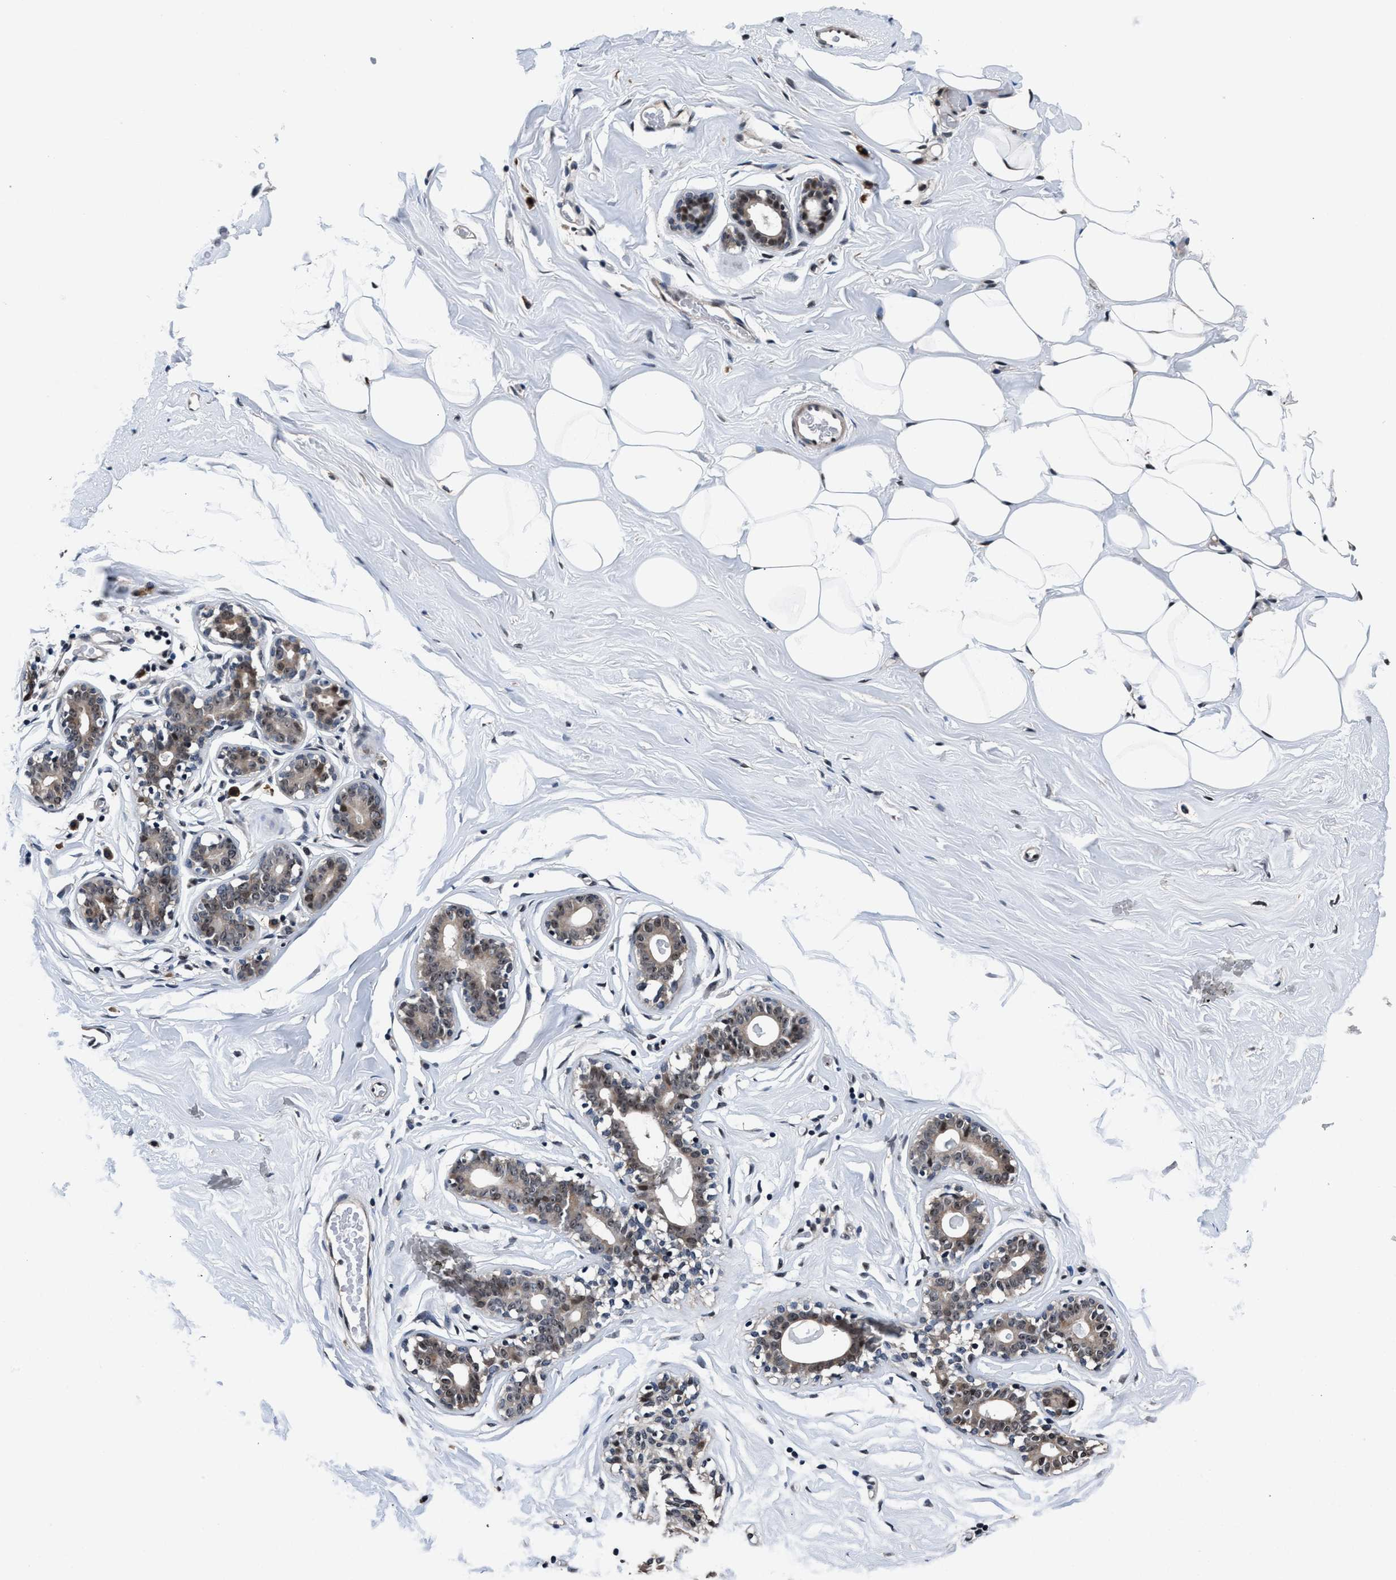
{"staining": {"intensity": "weak", "quantity": ">75%", "location": "cytoplasmic/membranous"}, "tissue": "adipose tissue", "cell_type": "Adipocytes", "image_type": "normal", "snomed": [{"axis": "morphology", "description": "Normal tissue, NOS"}, {"axis": "morphology", "description": "Fibrosis, NOS"}, {"axis": "topography", "description": "Breast"}, {"axis": "topography", "description": "Adipose tissue"}], "caption": "Immunohistochemical staining of unremarkable adipose tissue shows low levels of weak cytoplasmic/membranous staining in approximately >75% of adipocytes.", "gene": "USP16", "patient": {"sex": "female", "age": 39}}